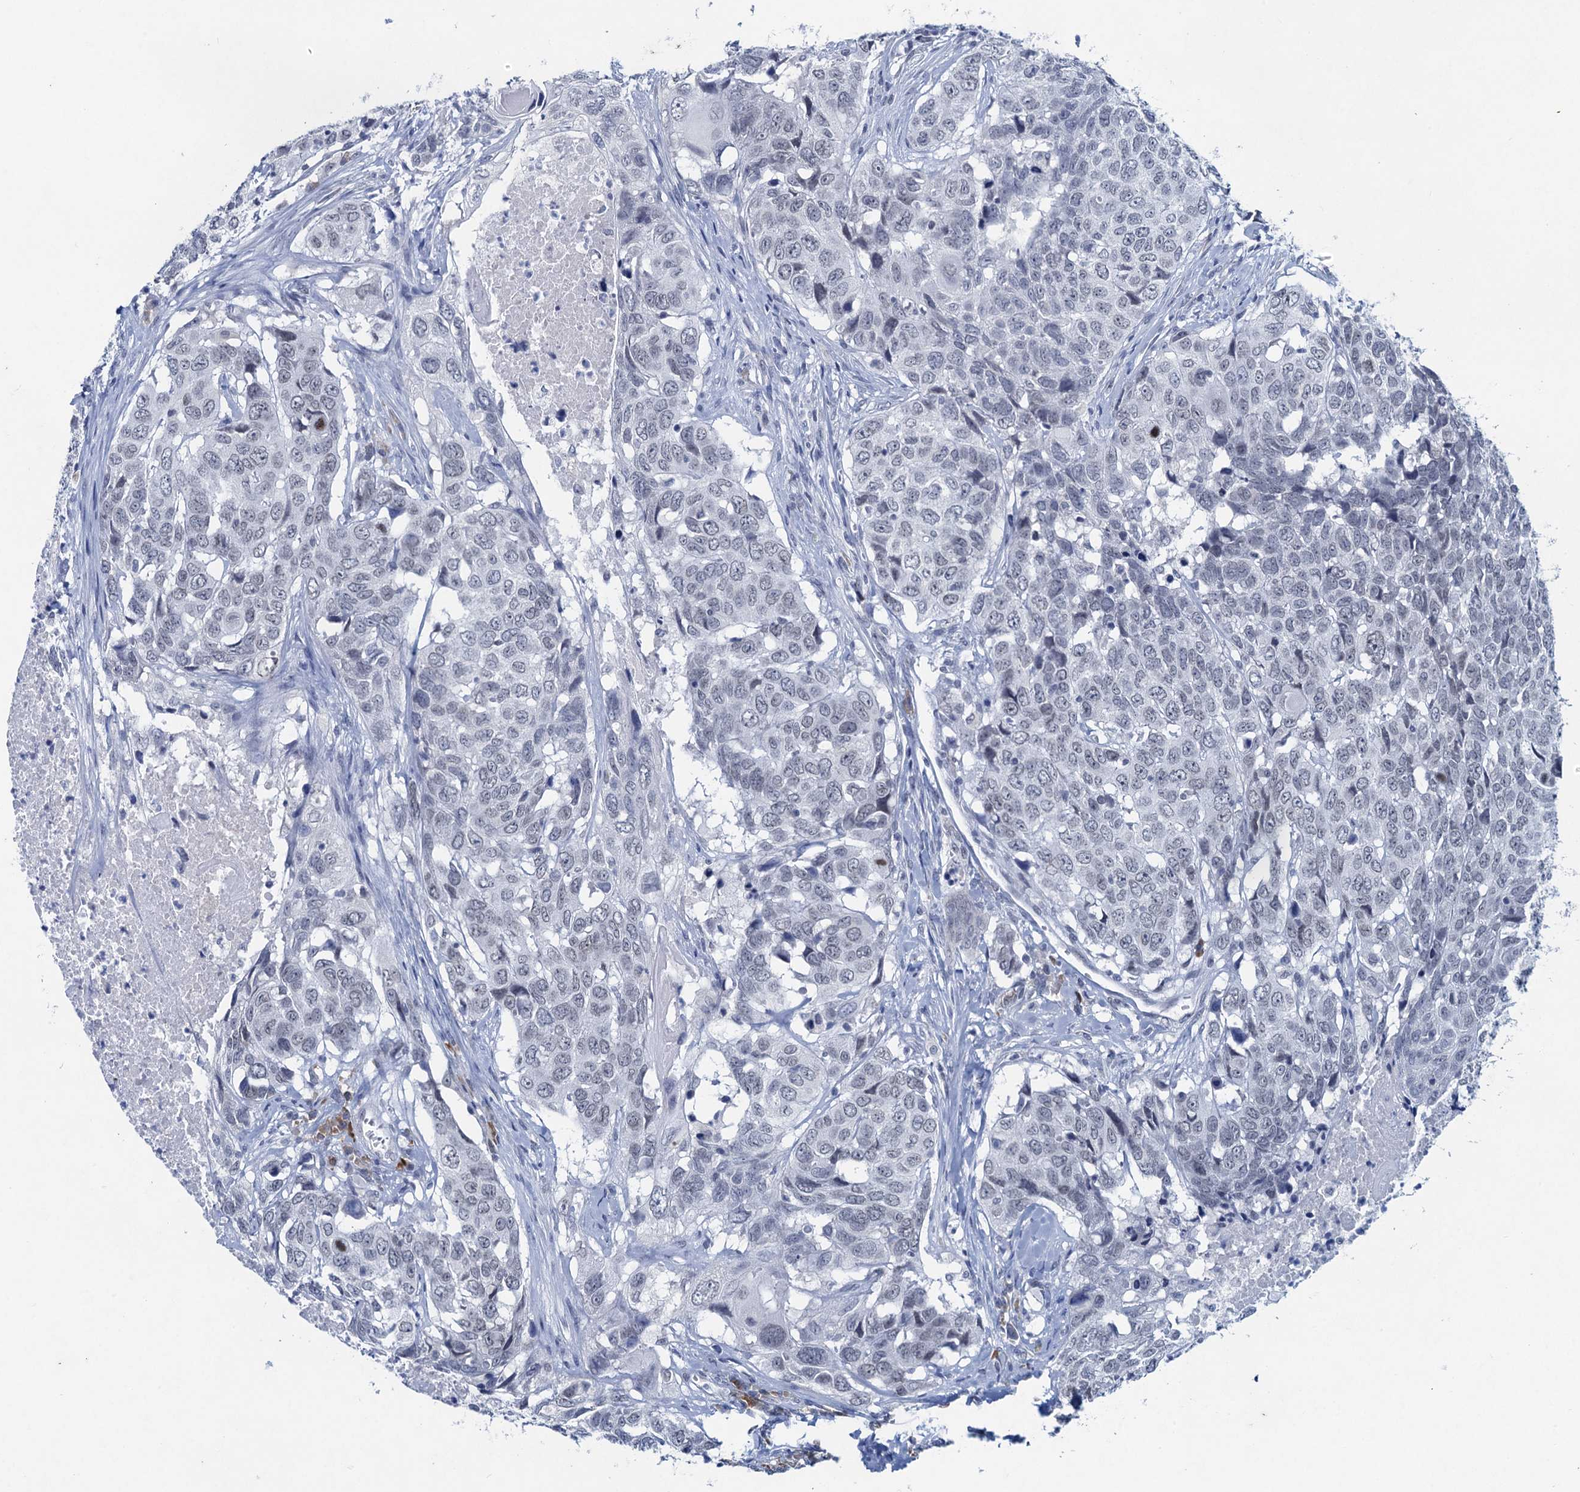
{"staining": {"intensity": "negative", "quantity": "none", "location": "none"}, "tissue": "head and neck cancer", "cell_type": "Tumor cells", "image_type": "cancer", "snomed": [{"axis": "morphology", "description": "Squamous cell carcinoma, NOS"}, {"axis": "topography", "description": "Head-Neck"}], "caption": "This photomicrograph is of squamous cell carcinoma (head and neck) stained with immunohistochemistry (IHC) to label a protein in brown with the nuclei are counter-stained blue. There is no expression in tumor cells.", "gene": "HAPSTR1", "patient": {"sex": "male", "age": 66}}